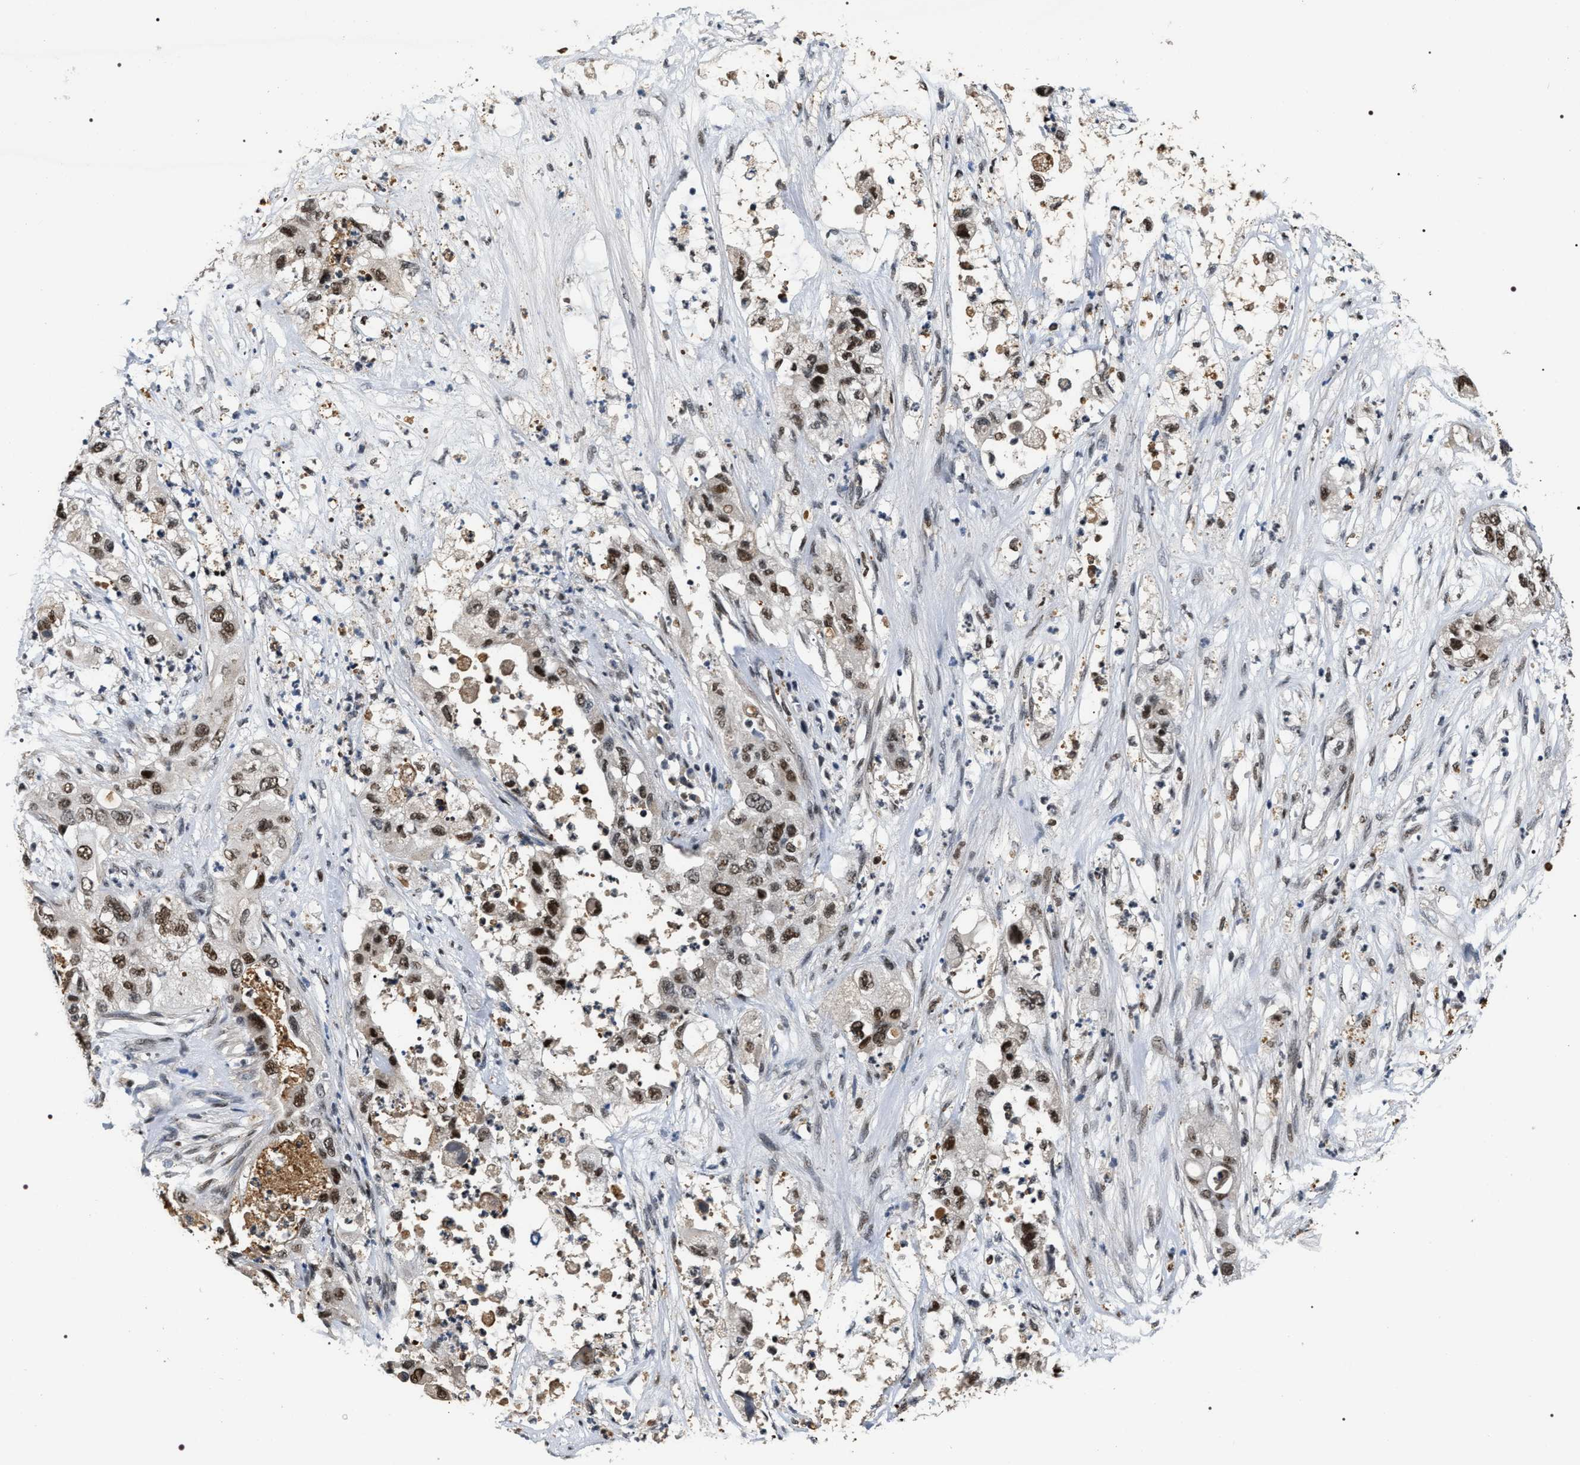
{"staining": {"intensity": "moderate", "quantity": ">75%", "location": "nuclear"}, "tissue": "pancreatic cancer", "cell_type": "Tumor cells", "image_type": "cancer", "snomed": [{"axis": "morphology", "description": "Adenocarcinoma, NOS"}, {"axis": "topography", "description": "Pancreas"}], "caption": "Pancreatic cancer (adenocarcinoma) stained with a brown dye reveals moderate nuclear positive positivity in about >75% of tumor cells.", "gene": "C7orf25", "patient": {"sex": "female", "age": 78}}